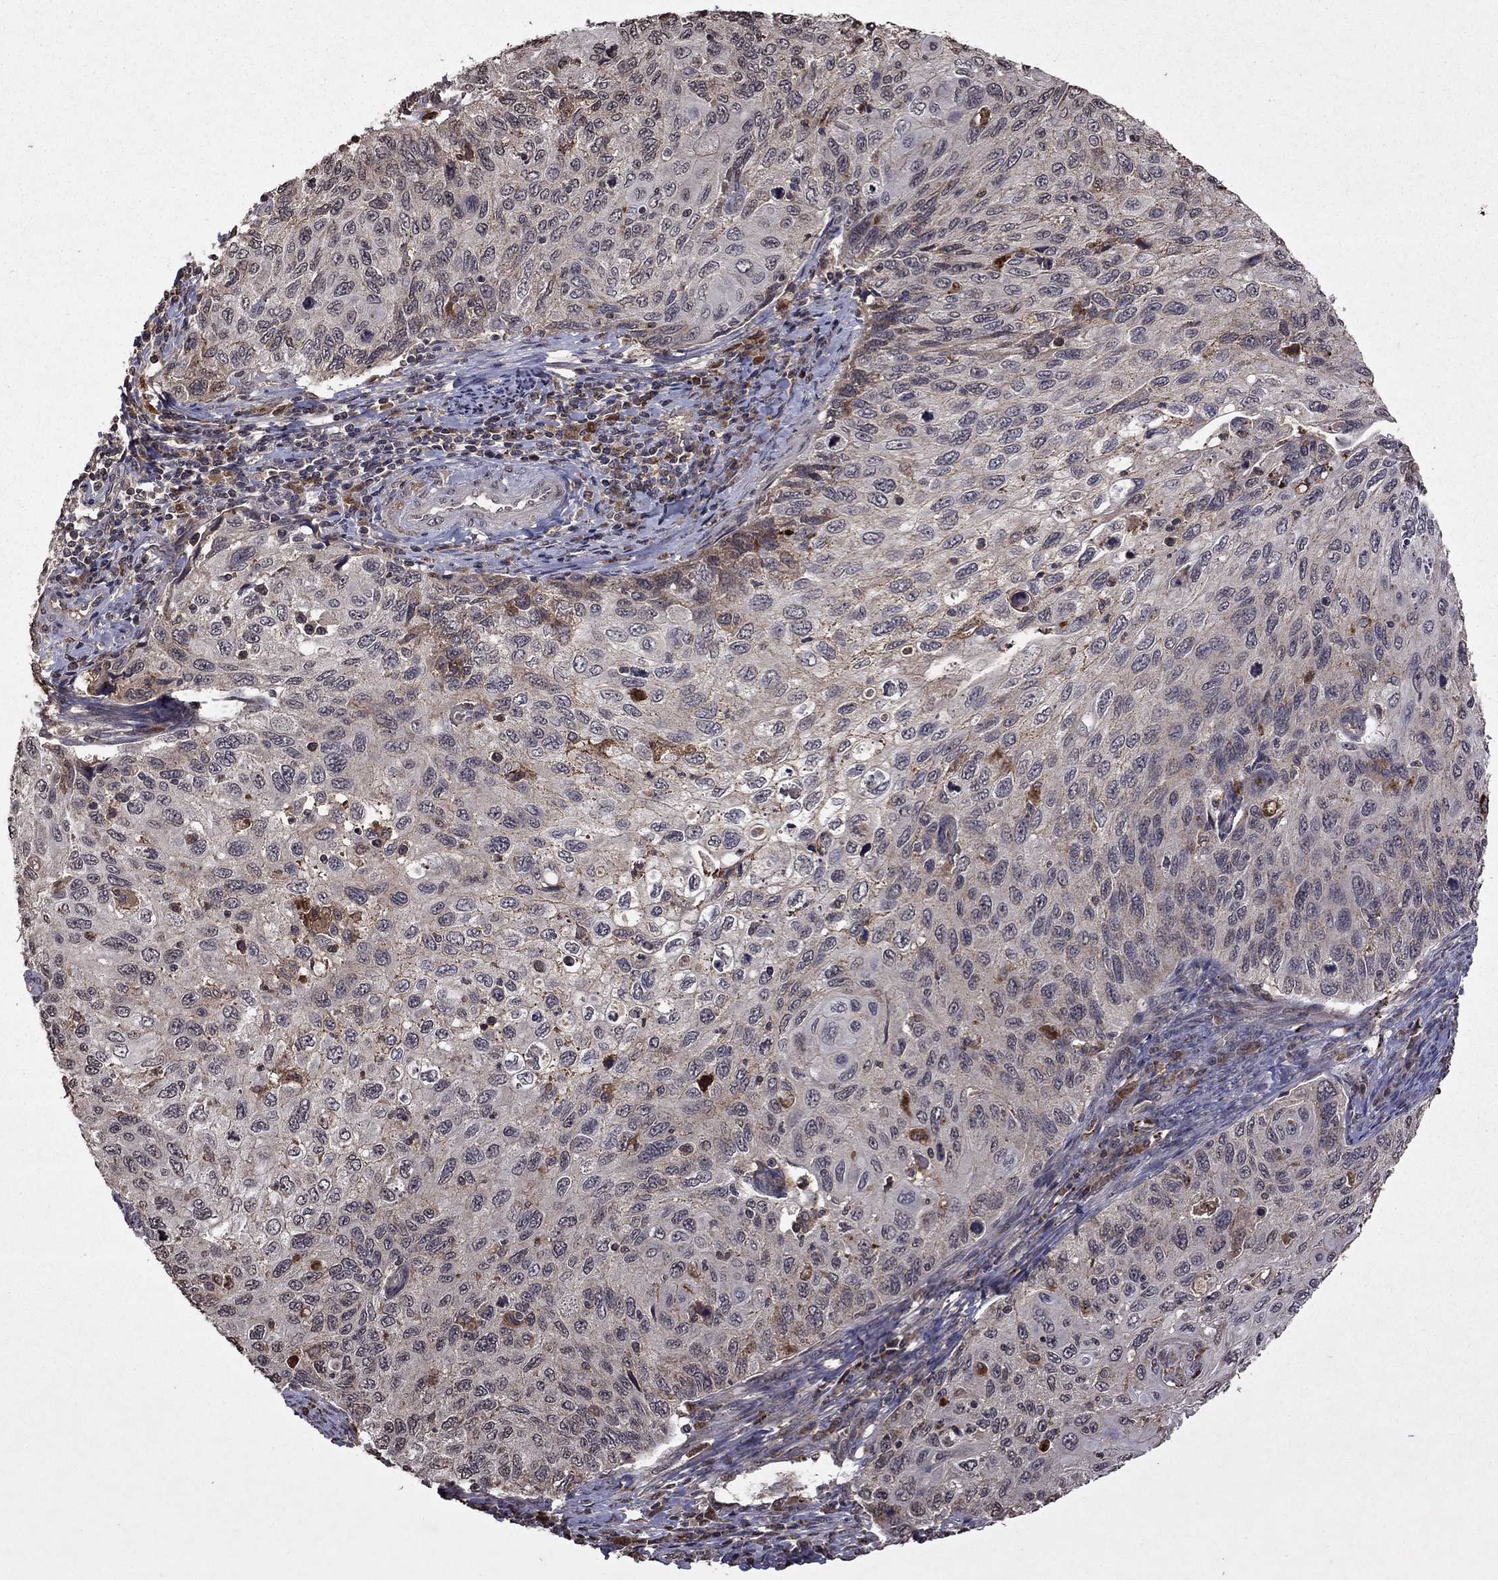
{"staining": {"intensity": "negative", "quantity": "none", "location": "none"}, "tissue": "cervical cancer", "cell_type": "Tumor cells", "image_type": "cancer", "snomed": [{"axis": "morphology", "description": "Squamous cell carcinoma, NOS"}, {"axis": "topography", "description": "Cervix"}], "caption": "High power microscopy micrograph of an immunohistochemistry (IHC) image of cervical squamous cell carcinoma, revealing no significant positivity in tumor cells.", "gene": "NLGN1", "patient": {"sex": "female", "age": 70}}